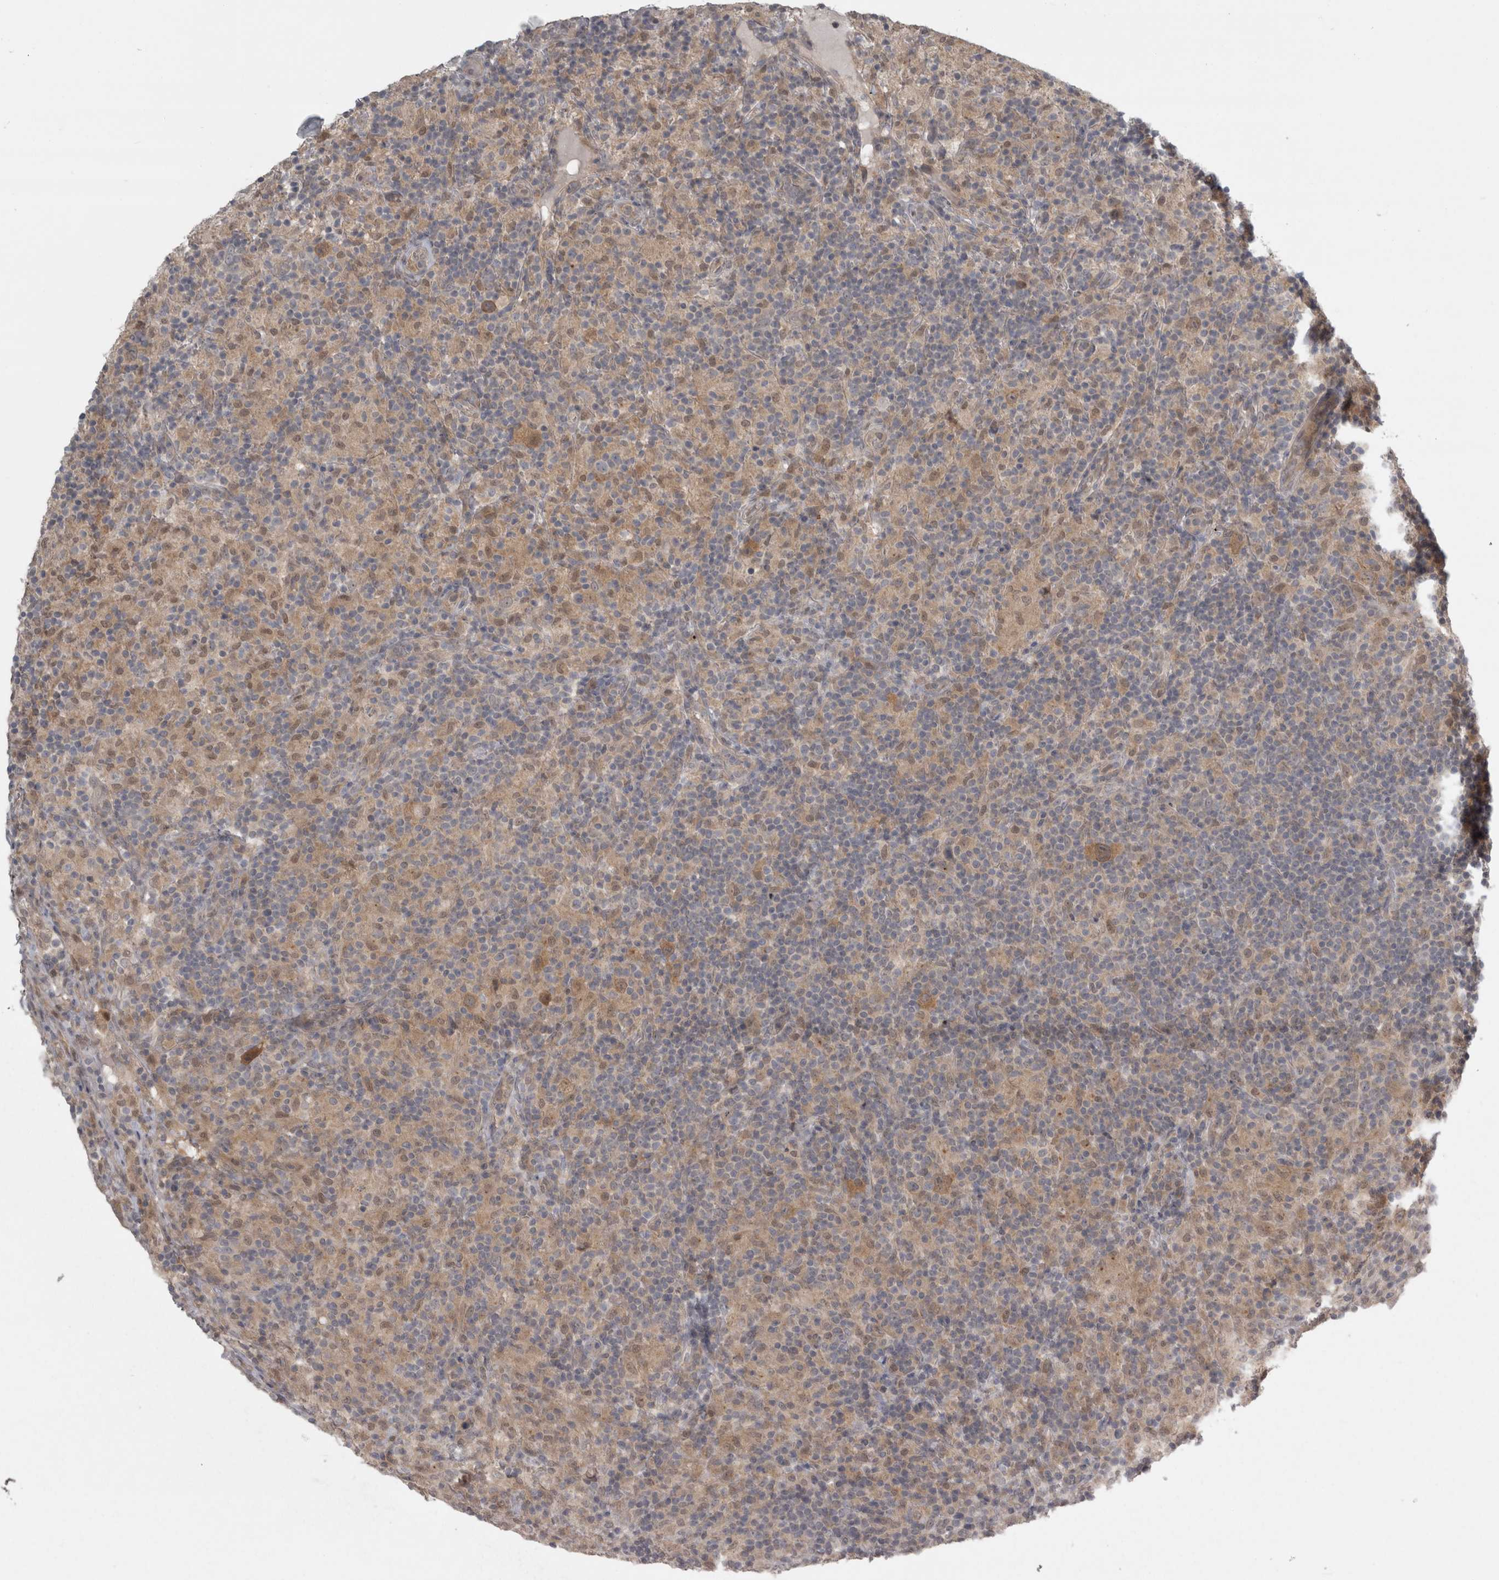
{"staining": {"intensity": "moderate", "quantity": ">75%", "location": "cytoplasmic/membranous"}, "tissue": "lymphoma", "cell_type": "Tumor cells", "image_type": "cancer", "snomed": [{"axis": "morphology", "description": "Hodgkin's disease, NOS"}, {"axis": "topography", "description": "Lymph node"}], "caption": "An image showing moderate cytoplasmic/membranous expression in about >75% of tumor cells in lymphoma, as visualized by brown immunohistochemical staining.", "gene": "SLCO5A1", "patient": {"sex": "male", "age": 70}}